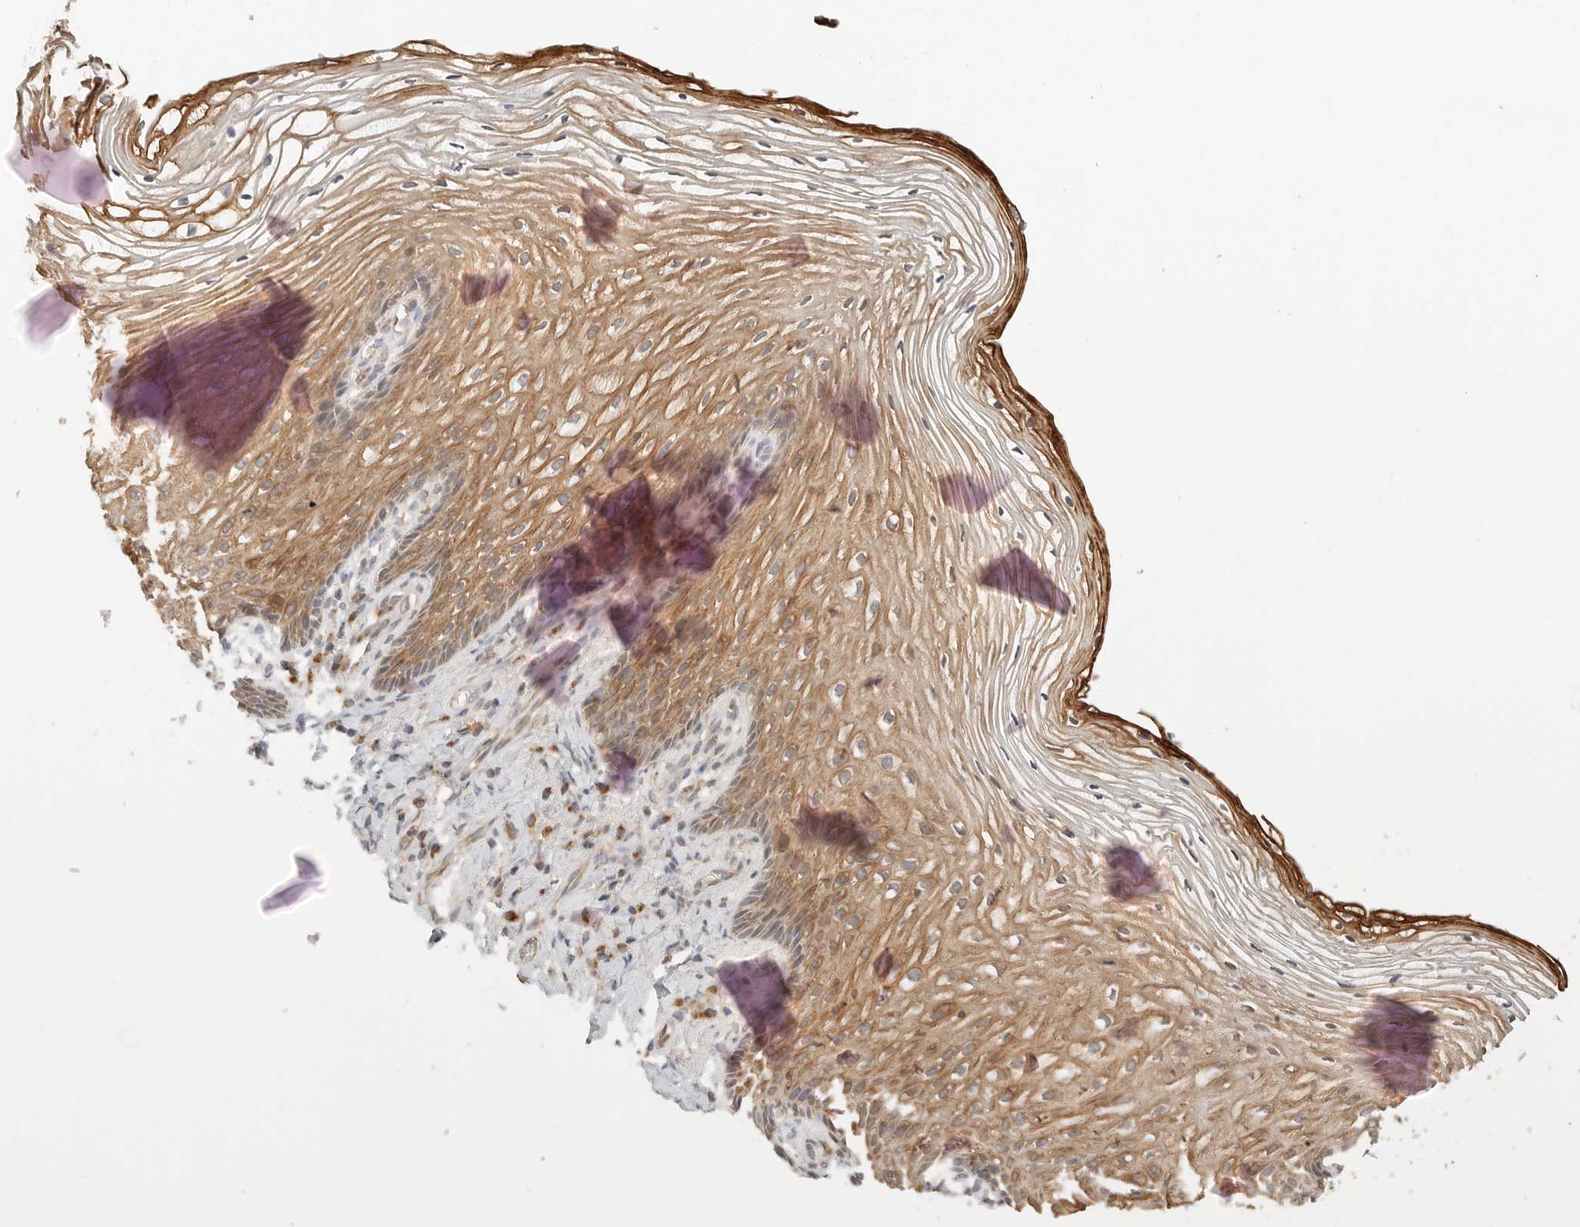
{"staining": {"intensity": "moderate", "quantity": ">75%", "location": "cytoplasmic/membranous"}, "tissue": "vagina", "cell_type": "Squamous epithelial cells", "image_type": "normal", "snomed": [{"axis": "morphology", "description": "Normal tissue, NOS"}, {"axis": "topography", "description": "Vagina"}], "caption": "Immunohistochemistry staining of benign vagina, which shows medium levels of moderate cytoplasmic/membranous staining in about >75% of squamous epithelial cells indicating moderate cytoplasmic/membranous protein expression. The staining was performed using DAB (brown) for protein detection and nuclei were counterstained in hematoxylin (blue).", "gene": "DYRK4", "patient": {"sex": "female", "age": 60}}